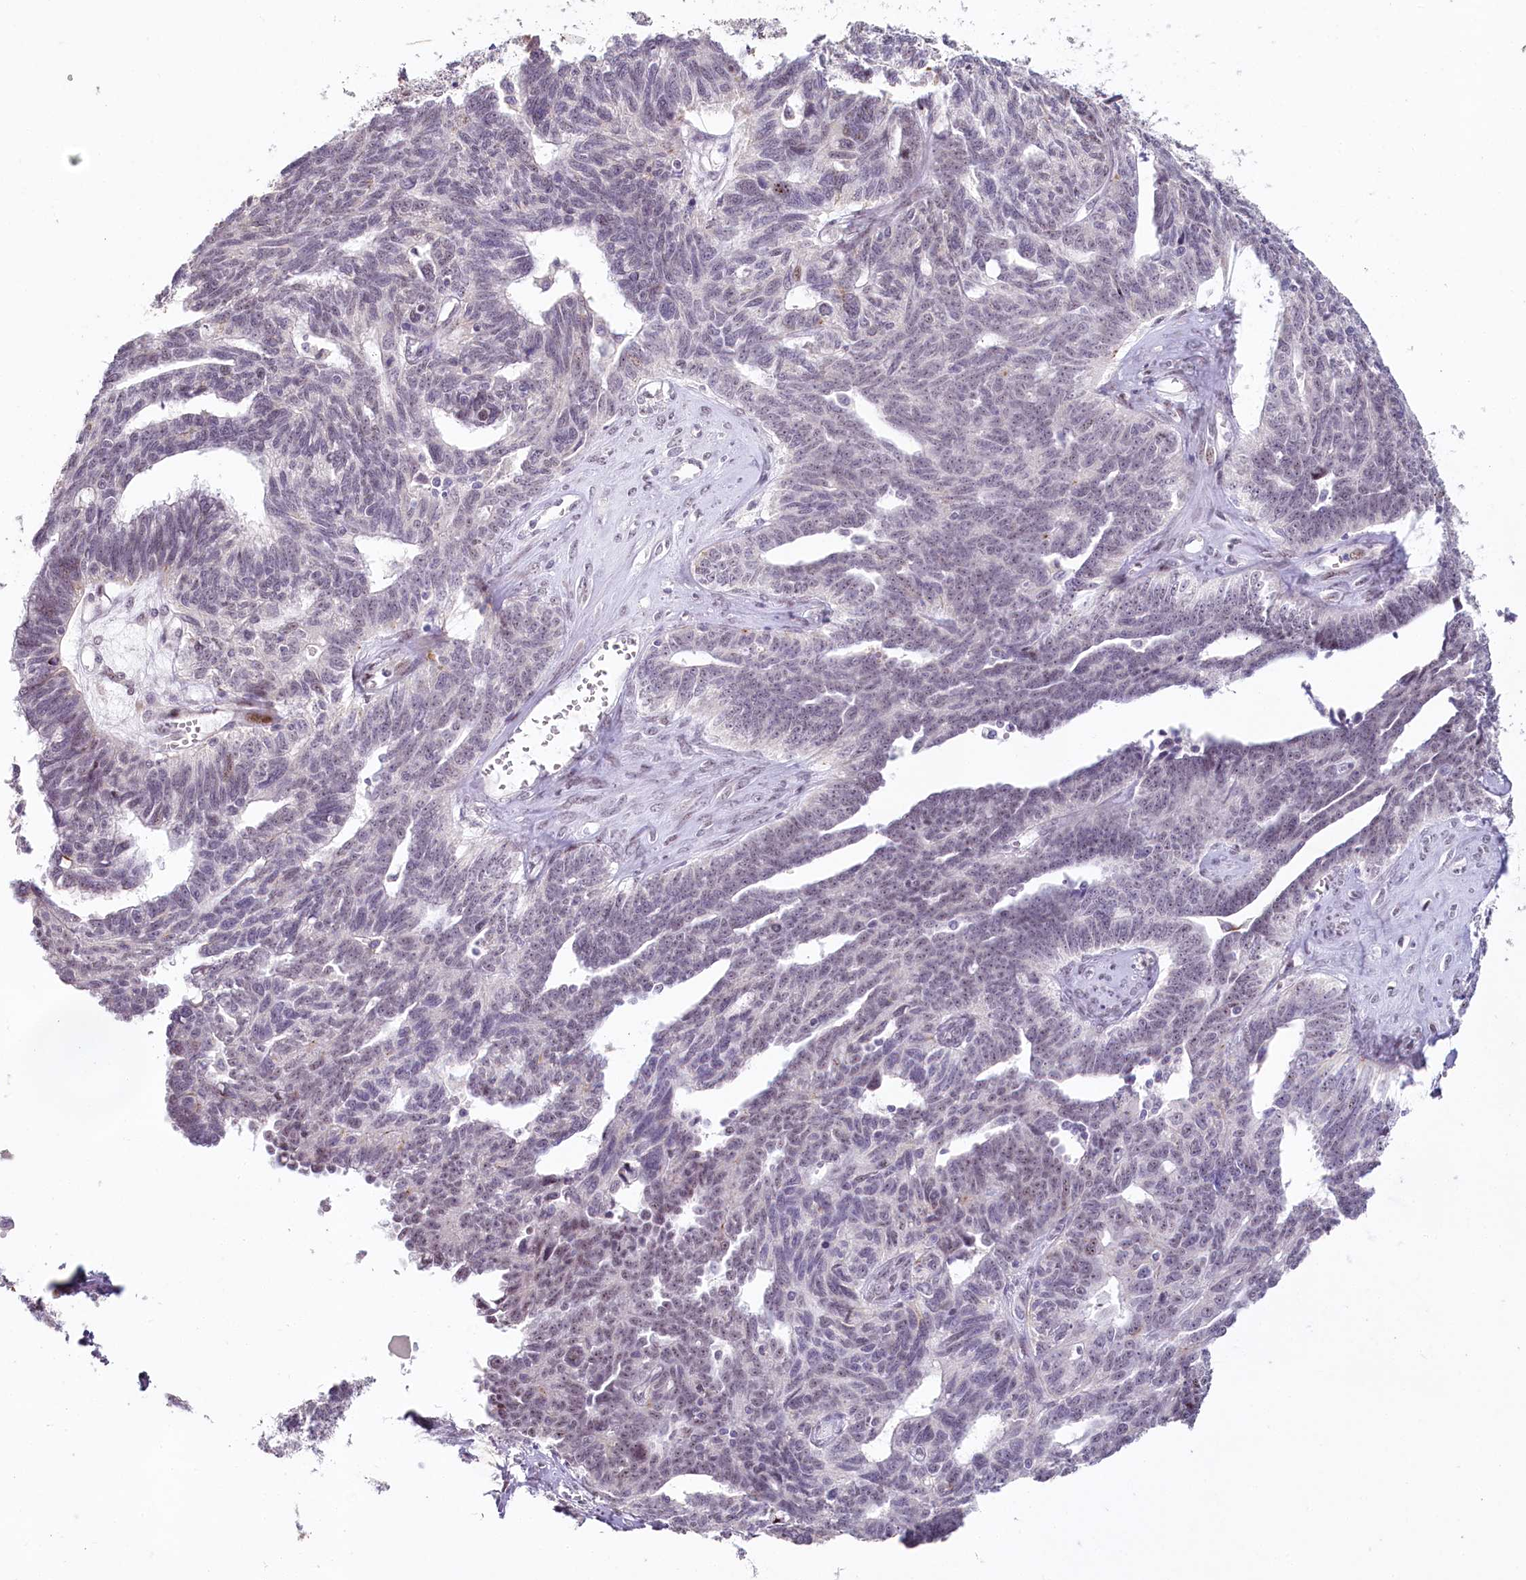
{"staining": {"intensity": "weak", "quantity": "<25%", "location": "nuclear"}, "tissue": "ovarian cancer", "cell_type": "Tumor cells", "image_type": "cancer", "snomed": [{"axis": "morphology", "description": "Cystadenocarcinoma, serous, NOS"}, {"axis": "topography", "description": "Ovary"}], "caption": "Serous cystadenocarcinoma (ovarian) stained for a protein using immunohistochemistry (IHC) demonstrates no positivity tumor cells.", "gene": "HPD", "patient": {"sex": "female", "age": 79}}